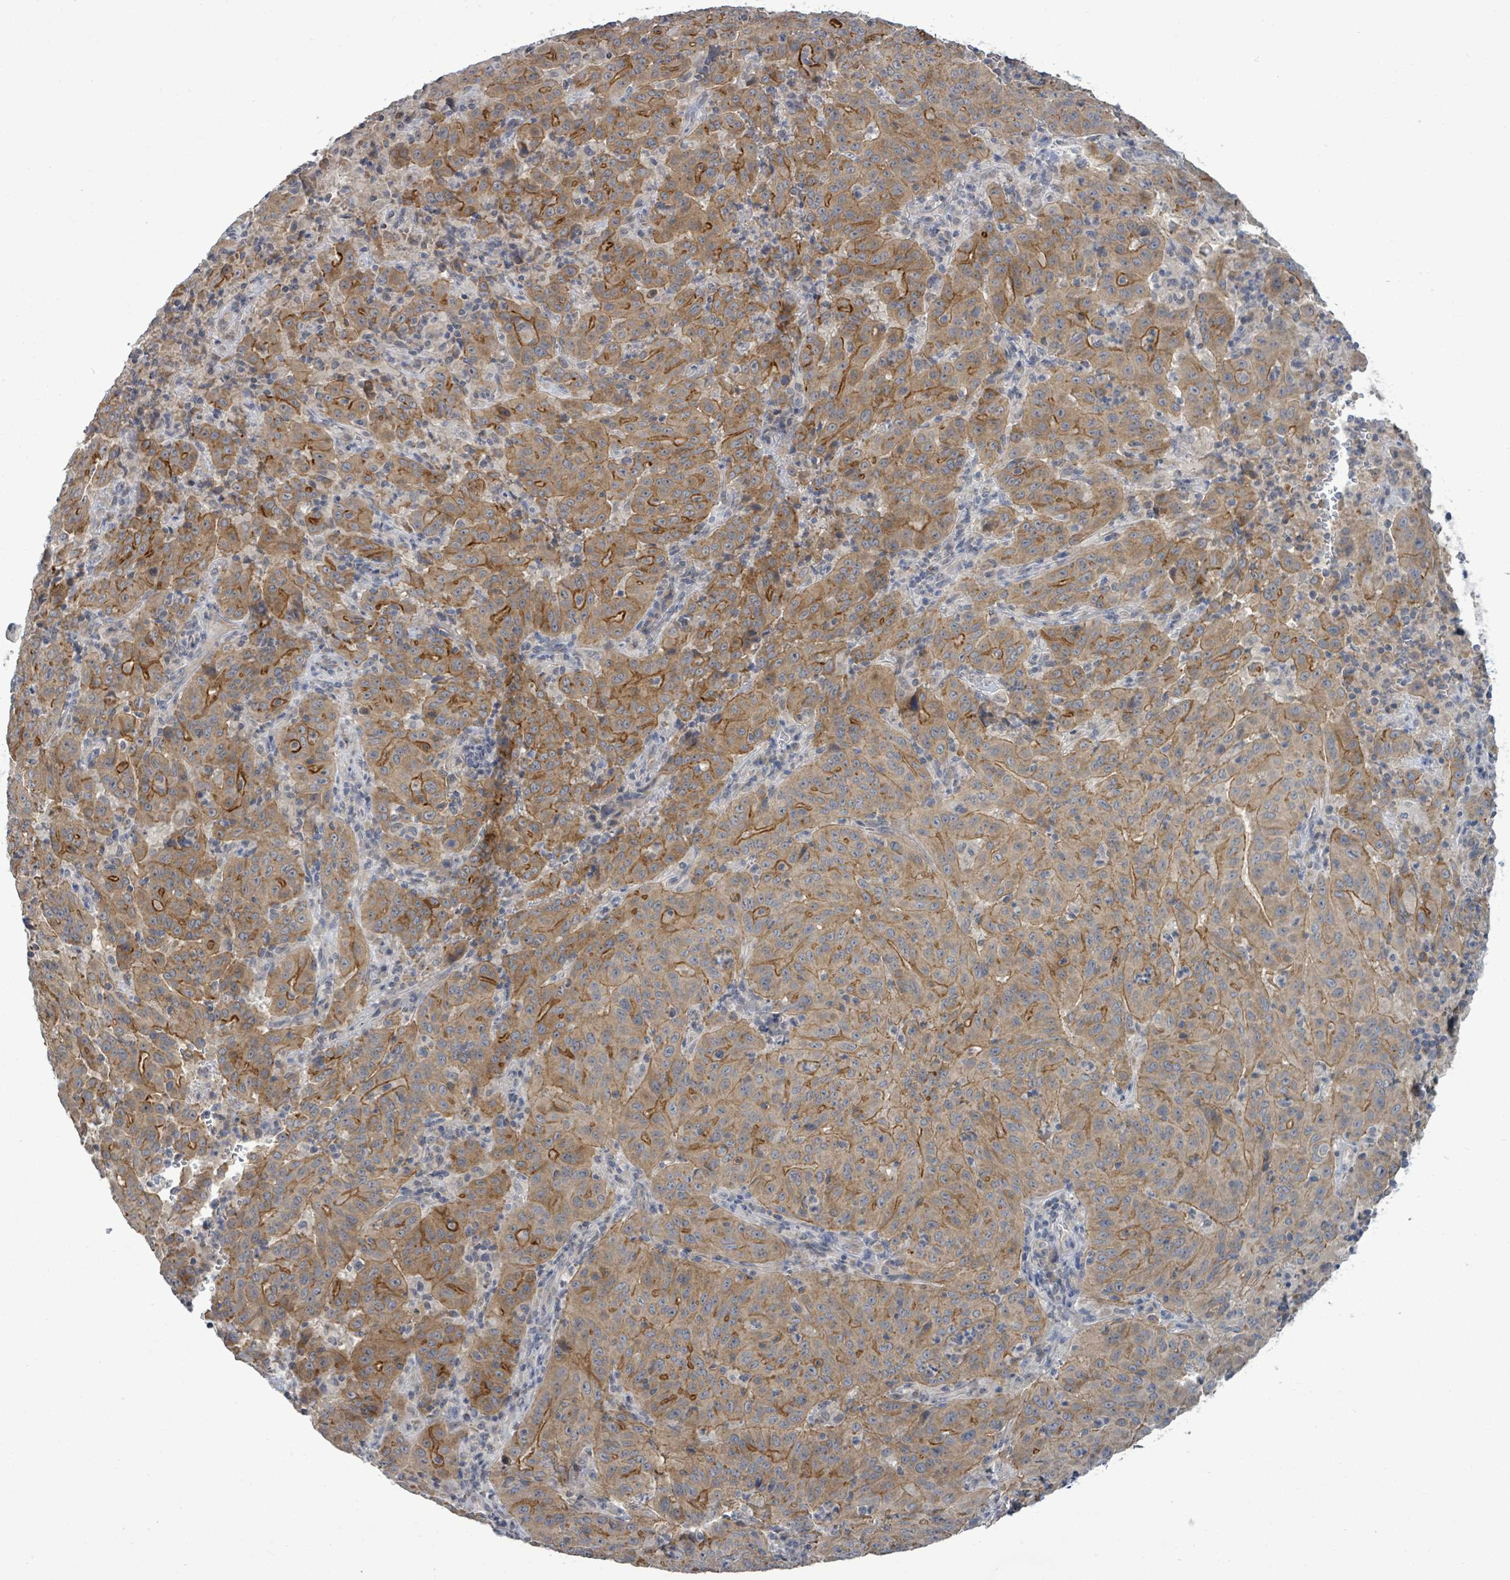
{"staining": {"intensity": "moderate", "quantity": ">75%", "location": "cytoplasmic/membranous"}, "tissue": "pancreatic cancer", "cell_type": "Tumor cells", "image_type": "cancer", "snomed": [{"axis": "morphology", "description": "Adenocarcinoma, NOS"}, {"axis": "topography", "description": "Pancreas"}], "caption": "Pancreatic adenocarcinoma was stained to show a protein in brown. There is medium levels of moderate cytoplasmic/membranous expression in about >75% of tumor cells.", "gene": "COQ10B", "patient": {"sex": "male", "age": 63}}